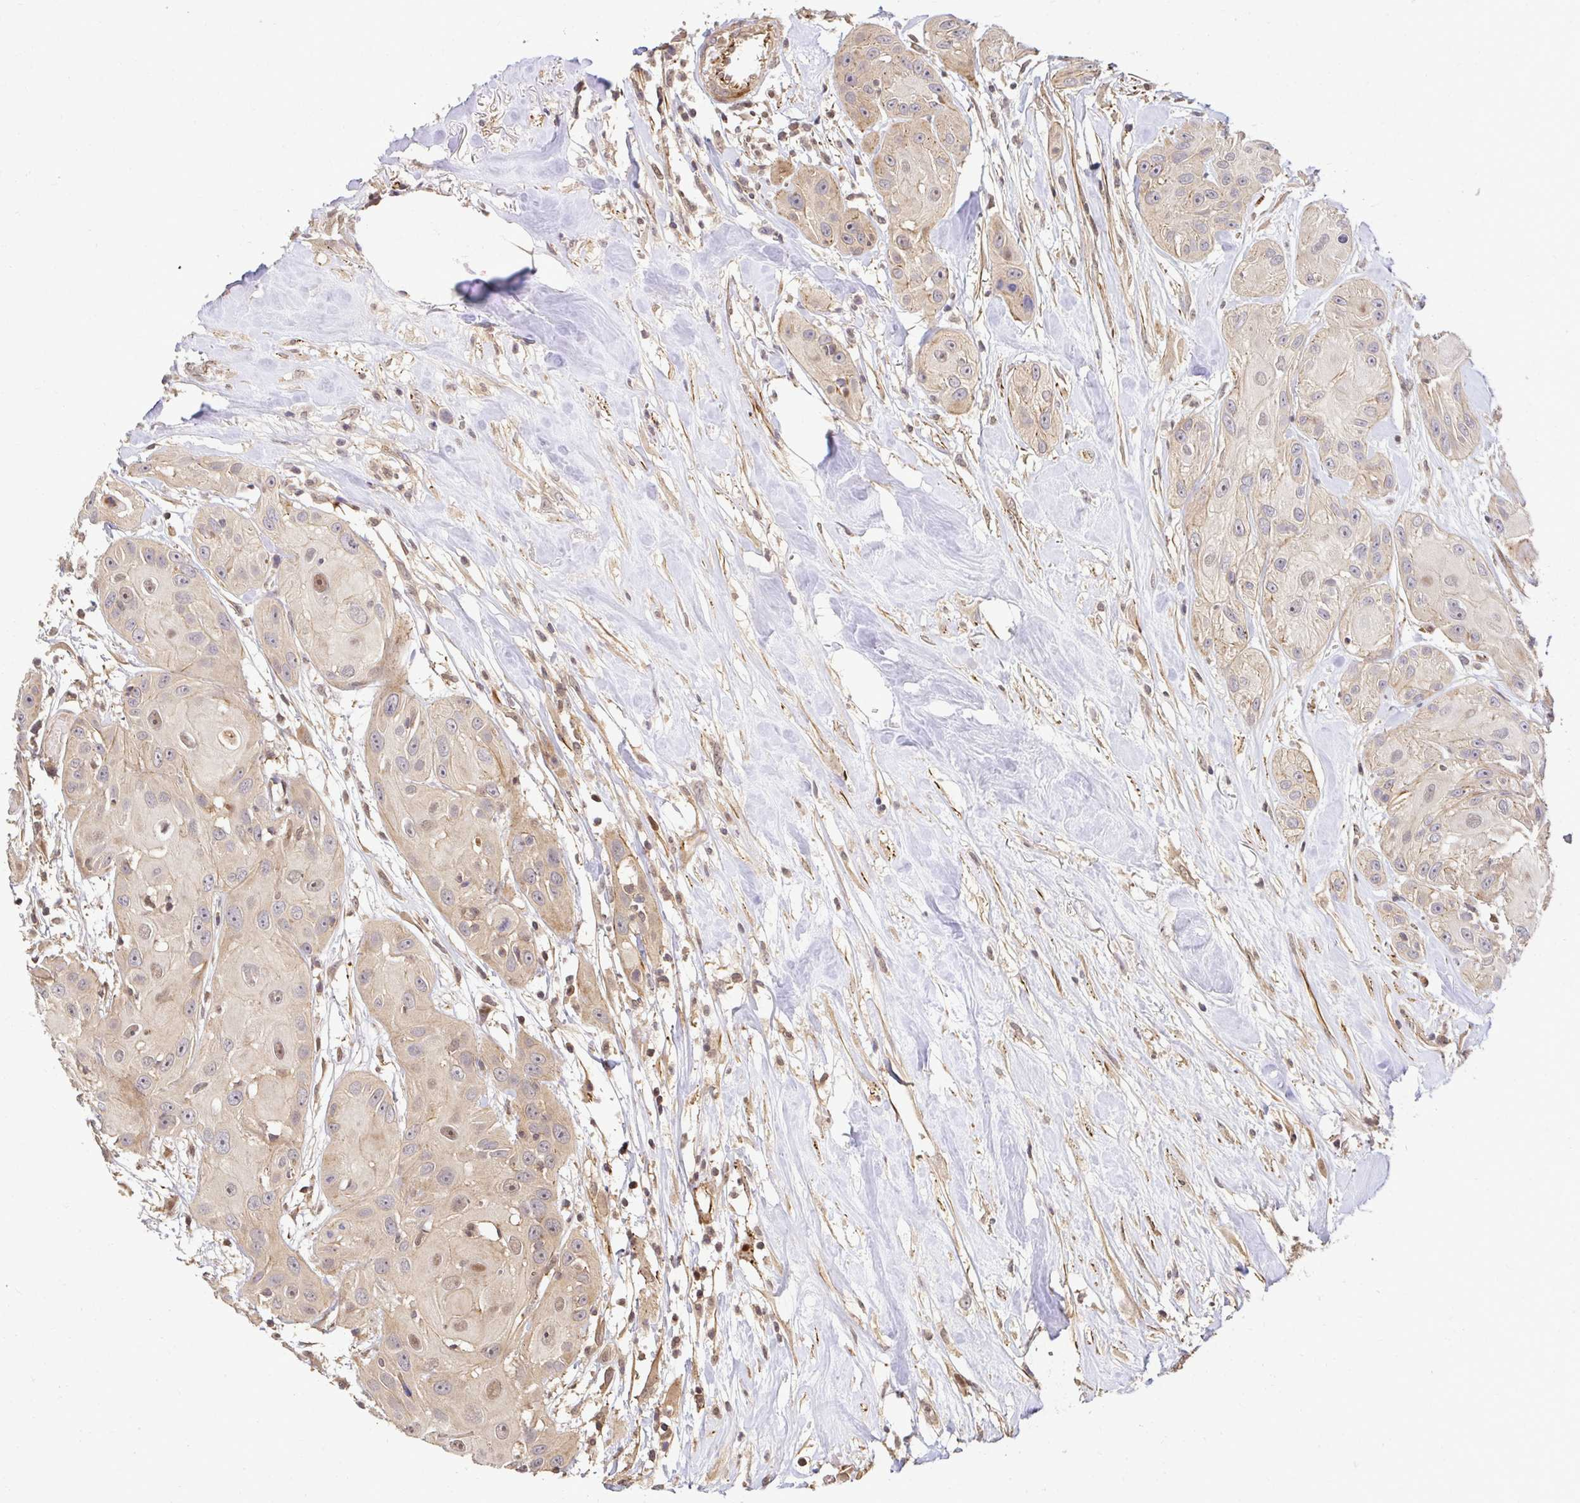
{"staining": {"intensity": "weak", "quantity": "<25%", "location": "nuclear"}, "tissue": "head and neck cancer", "cell_type": "Tumor cells", "image_type": "cancer", "snomed": [{"axis": "morphology", "description": "Squamous cell carcinoma, NOS"}, {"axis": "topography", "description": "Oral tissue"}, {"axis": "topography", "description": "Head-Neck"}], "caption": "An immunohistochemistry image of head and neck squamous cell carcinoma is shown. There is no staining in tumor cells of head and neck squamous cell carcinoma. The staining is performed using DAB (3,3'-diaminobenzidine) brown chromogen with nuclei counter-stained in using hematoxylin.", "gene": "PSMA4", "patient": {"sex": "male", "age": 77}}